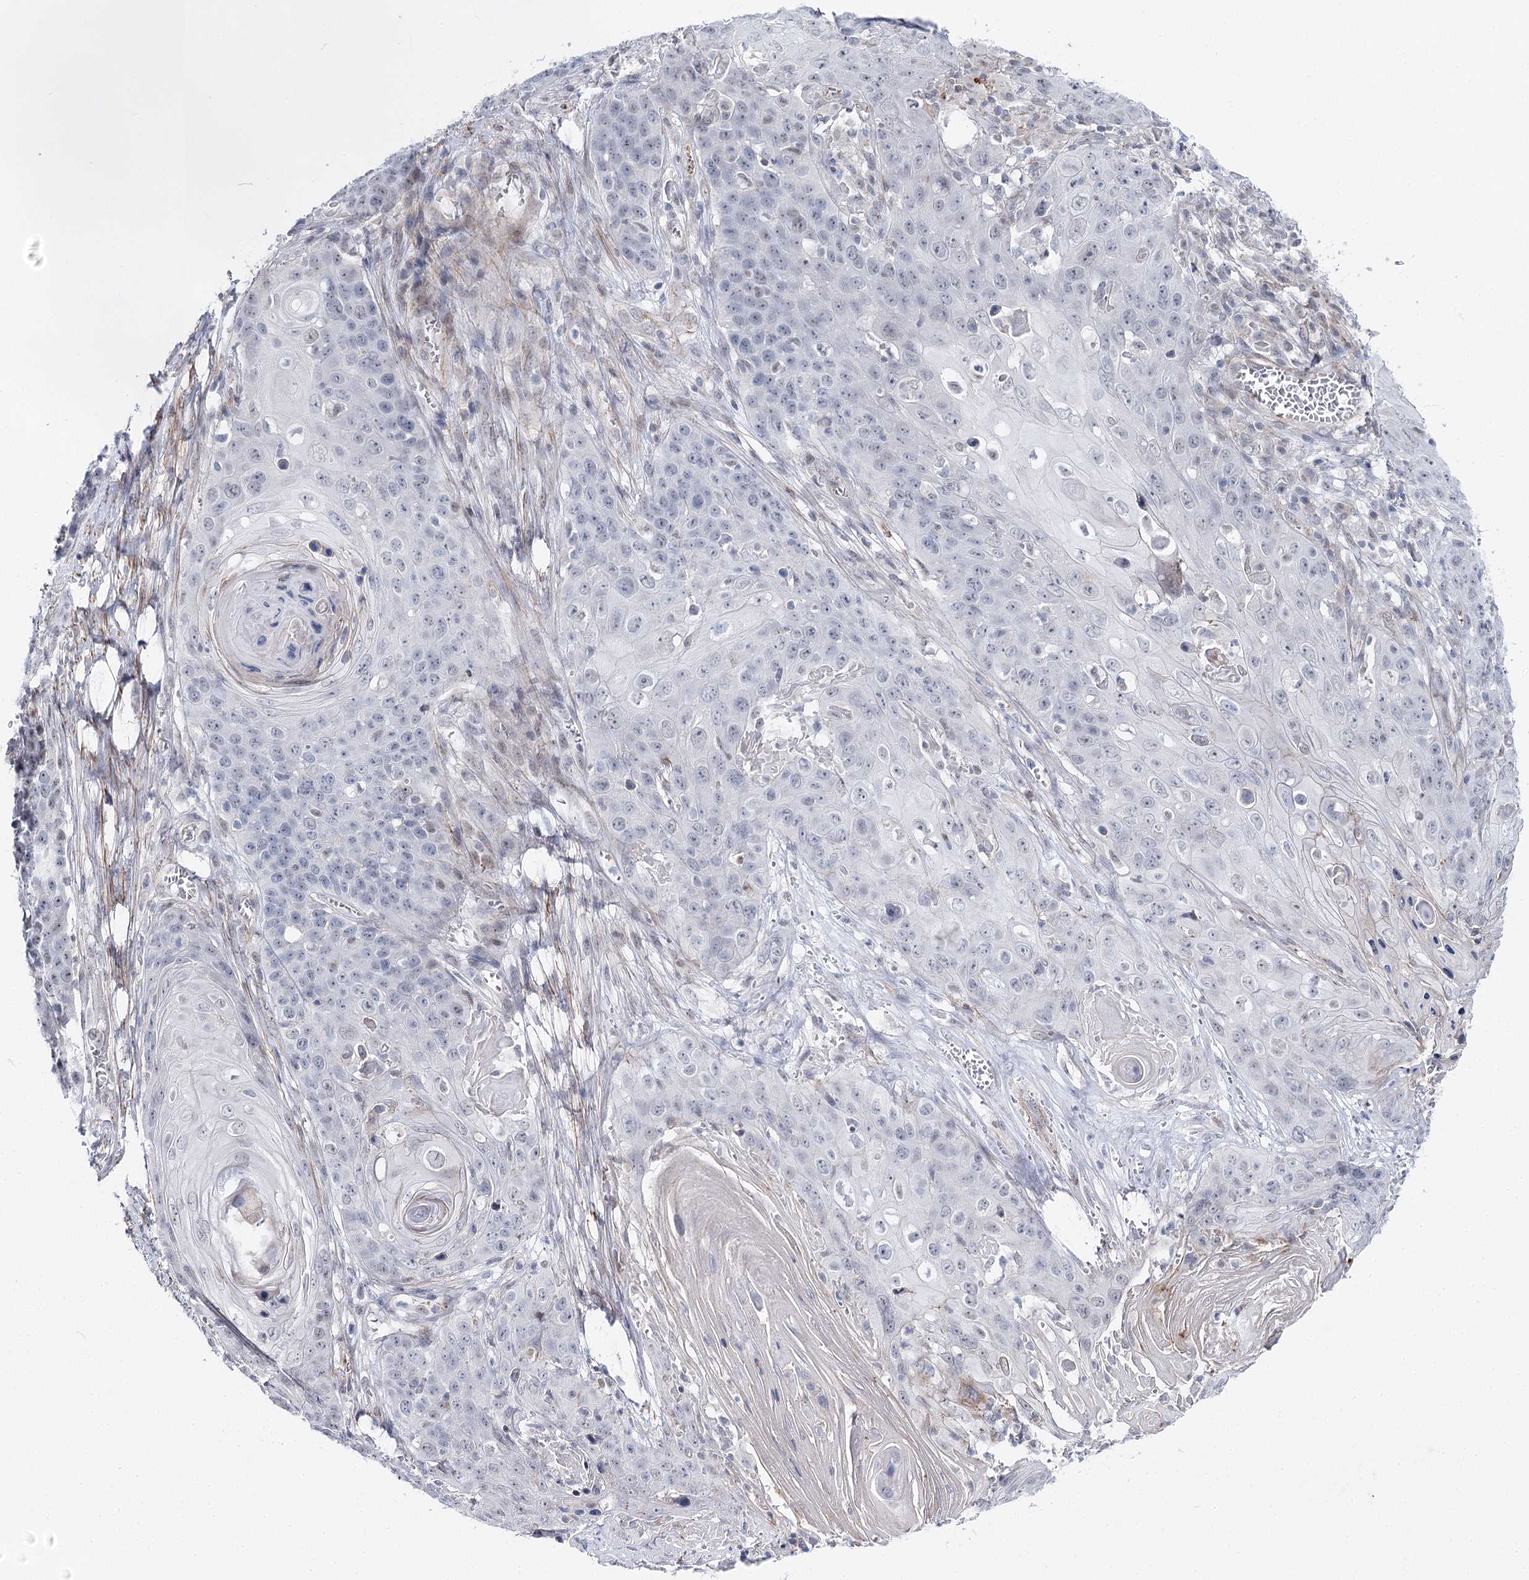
{"staining": {"intensity": "negative", "quantity": "none", "location": "none"}, "tissue": "skin cancer", "cell_type": "Tumor cells", "image_type": "cancer", "snomed": [{"axis": "morphology", "description": "Squamous cell carcinoma, NOS"}, {"axis": "topography", "description": "Skin"}], "caption": "Image shows no significant protein expression in tumor cells of skin squamous cell carcinoma. (Brightfield microscopy of DAB (3,3'-diaminobenzidine) IHC at high magnification).", "gene": "AGXT2", "patient": {"sex": "male", "age": 55}}